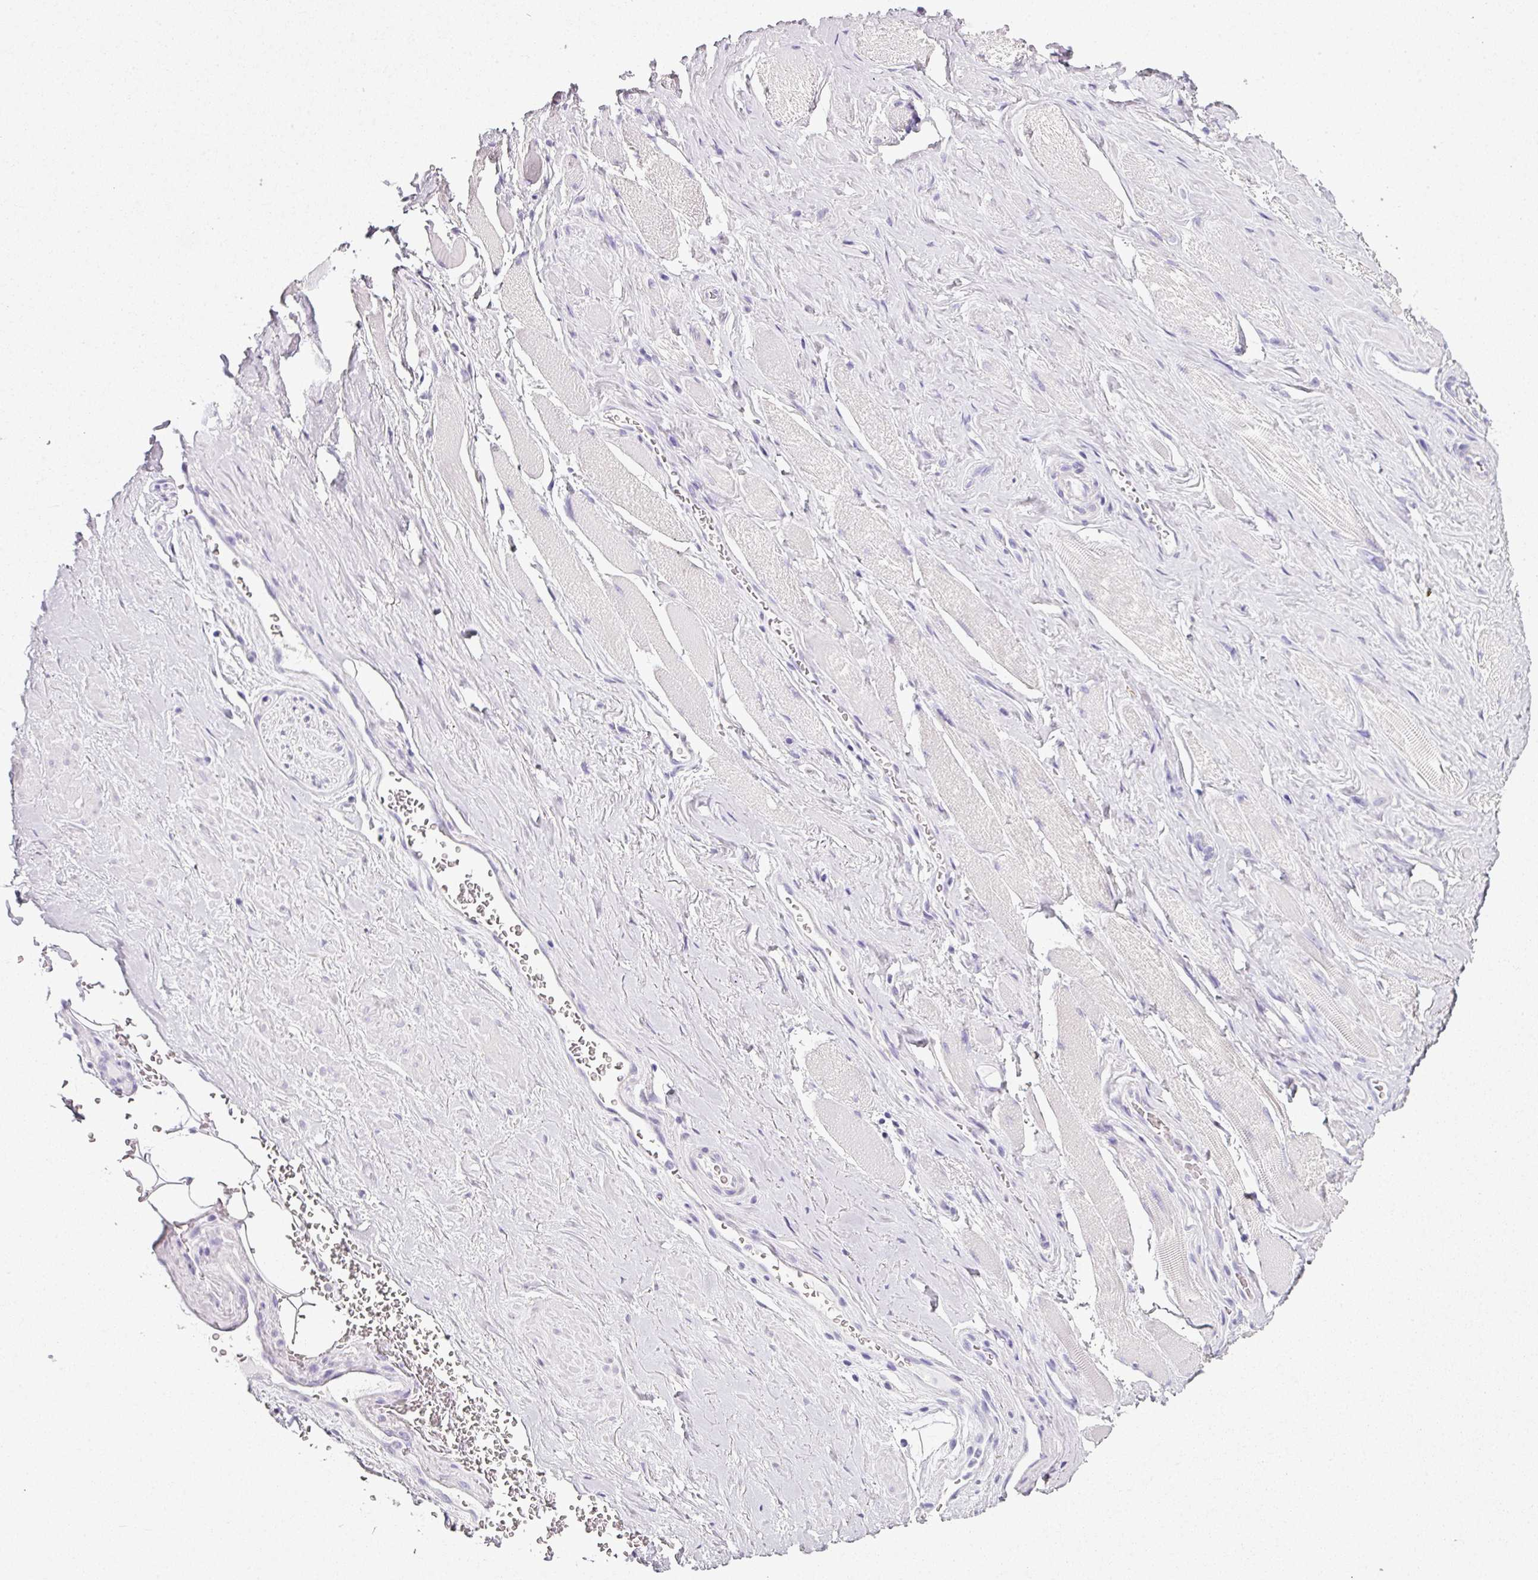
{"staining": {"intensity": "negative", "quantity": "none", "location": "none"}, "tissue": "soft tissue", "cell_type": "Fibroblasts", "image_type": "normal", "snomed": [{"axis": "morphology", "description": "Normal tissue, NOS"}, {"axis": "topography", "description": "Prostate"}, {"axis": "topography", "description": "Peripheral nerve tissue"}], "caption": "Micrograph shows no significant protein positivity in fibroblasts of benign soft tissue. Nuclei are stained in blue.", "gene": "SCT", "patient": {"sex": "male", "age": 61}}